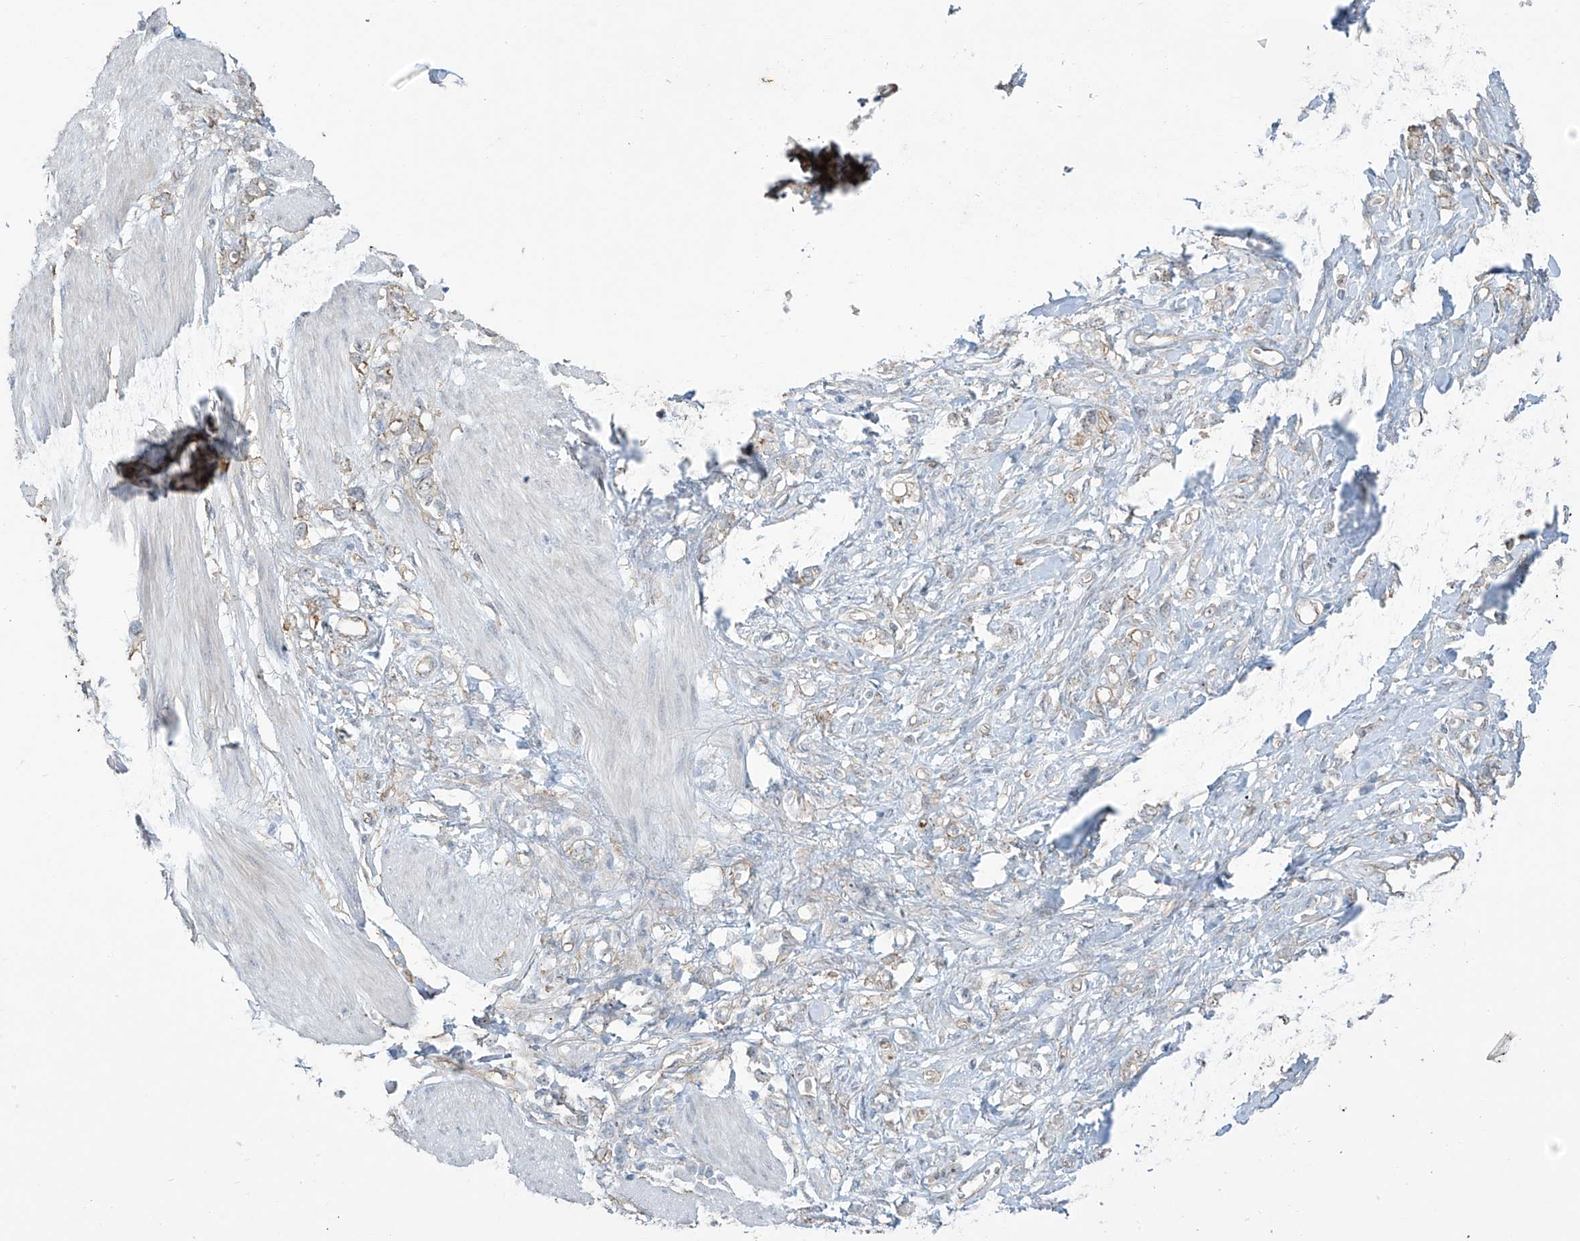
{"staining": {"intensity": "weak", "quantity": "<25%", "location": "cytoplasmic/membranous"}, "tissue": "stomach cancer", "cell_type": "Tumor cells", "image_type": "cancer", "snomed": [{"axis": "morphology", "description": "Adenocarcinoma, NOS"}, {"axis": "topography", "description": "Stomach"}], "caption": "An image of stomach adenocarcinoma stained for a protein exhibits no brown staining in tumor cells.", "gene": "TUBE1", "patient": {"sex": "female", "age": 76}}